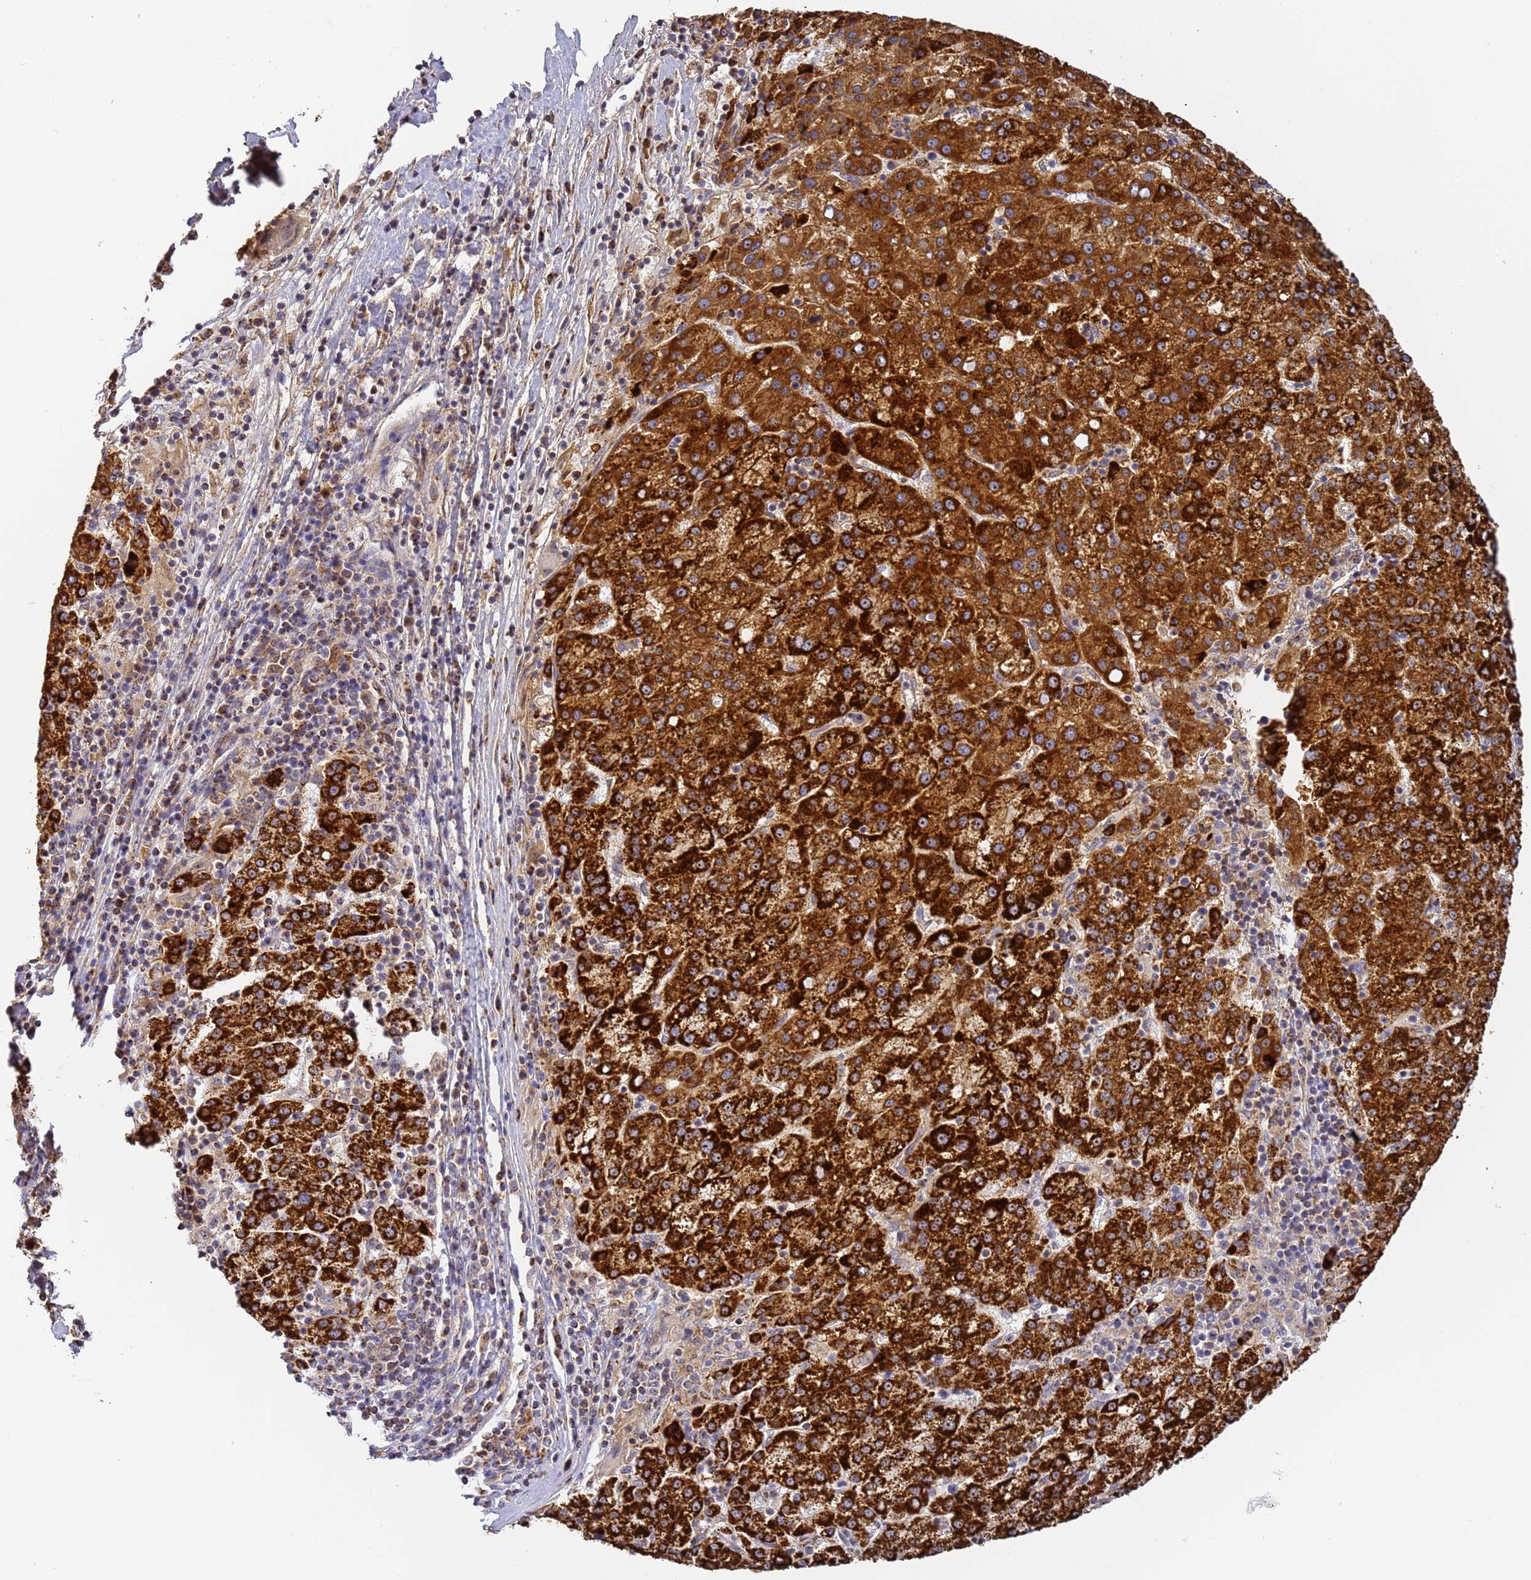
{"staining": {"intensity": "strong", "quantity": ">75%", "location": "cytoplasmic/membranous"}, "tissue": "liver cancer", "cell_type": "Tumor cells", "image_type": "cancer", "snomed": [{"axis": "morphology", "description": "Carcinoma, Hepatocellular, NOS"}, {"axis": "topography", "description": "Liver"}], "caption": "Hepatocellular carcinoma (liver) stained with a brown dye displays strong cytoplasmic/membranous positive expression in approximately >75% of tumor cells.", "gene": "FRG2C", "patient": {"sex": "female", "age": 58}}